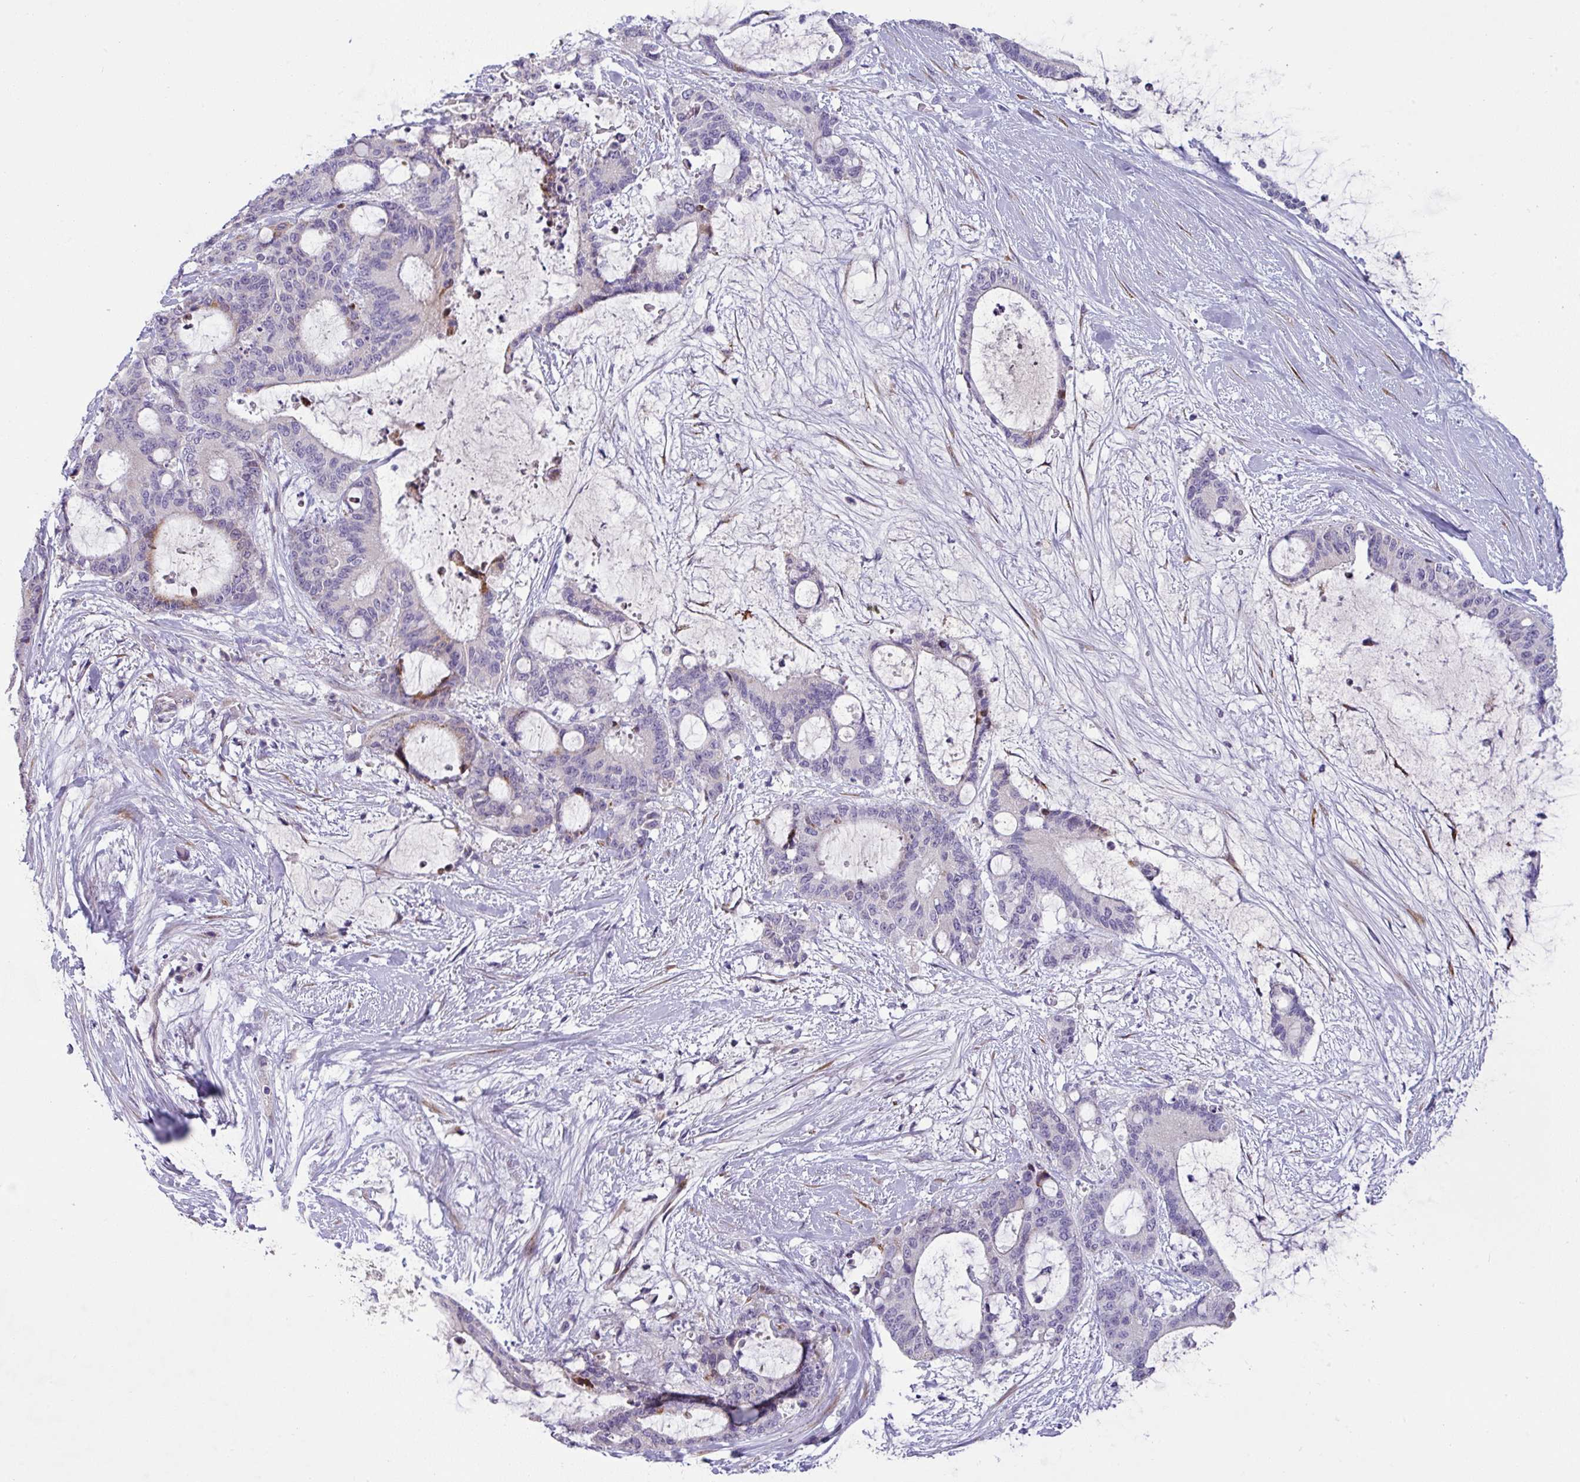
{"staining": {"intensity": "negative", "quantity": "none", "location": "none"}, "tissue": "liver cancer", "cell_type": "Tumor cells", "image_type": "cancer", "snomed": [{"axis": "morphology", "description": "Normal tissue, NOS"}, {"axis": "morphology", "description": "Cholangiocarcinoma"}, {"axis": "topography", "description": "Liver"}, {"axis": "topography", "description": "Peripheral nerve tissue"}], "caption": "An immunohistochemistry (IHC) image of liver cholangiocarcinoma is shown. There is no staining in tumor cells of liver cholangiocarcinoma. The staining is performed using DAB brown chromogen with nuclei counter-stained in using hematoxylin.", "gene": "KLHL3", "patient": {"sex": "female", "age": 73}}